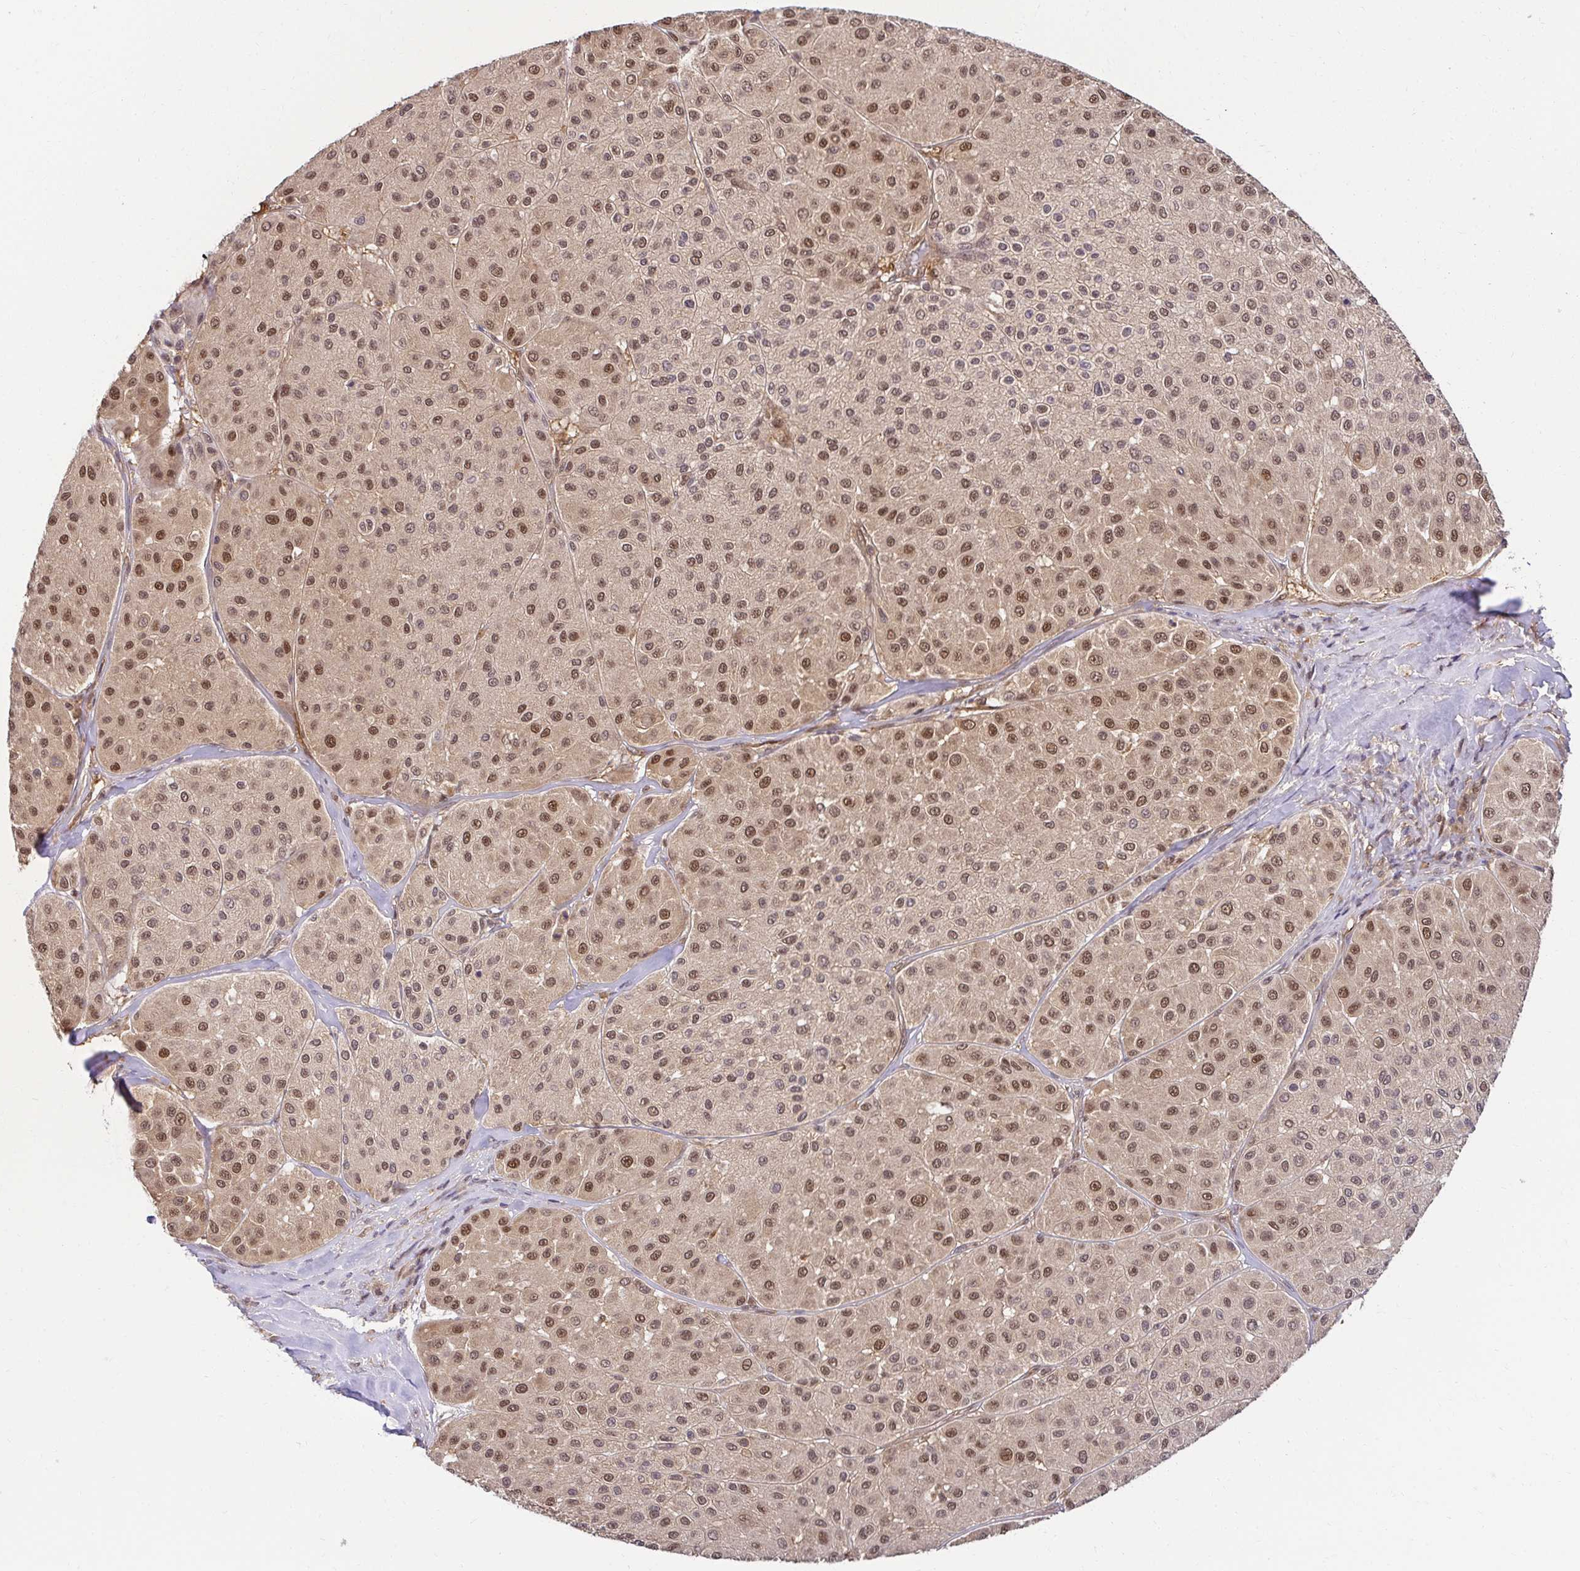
{"staining": {"intensity": "moderate", "quantity": ">75%", "location": "cytoplasmic/membranous,nuclear"}, "tissue": "melanoma", "cell_type": "Tumor cells", "image_type": "cancer", "snomed": [{"axis": "morphology", "description": "Malignant melanoma, Metastatic site"}, {"axis": "topography", "description": "Smooth muscle"}], "caption": "Protein staining of melanoma tissue reveals moderate cytoplasmic/membranous and nuclear expression in about >75% of tumor cells.", "gene": "PSMA4", "patient": {"sex": "male", "age": 41}}